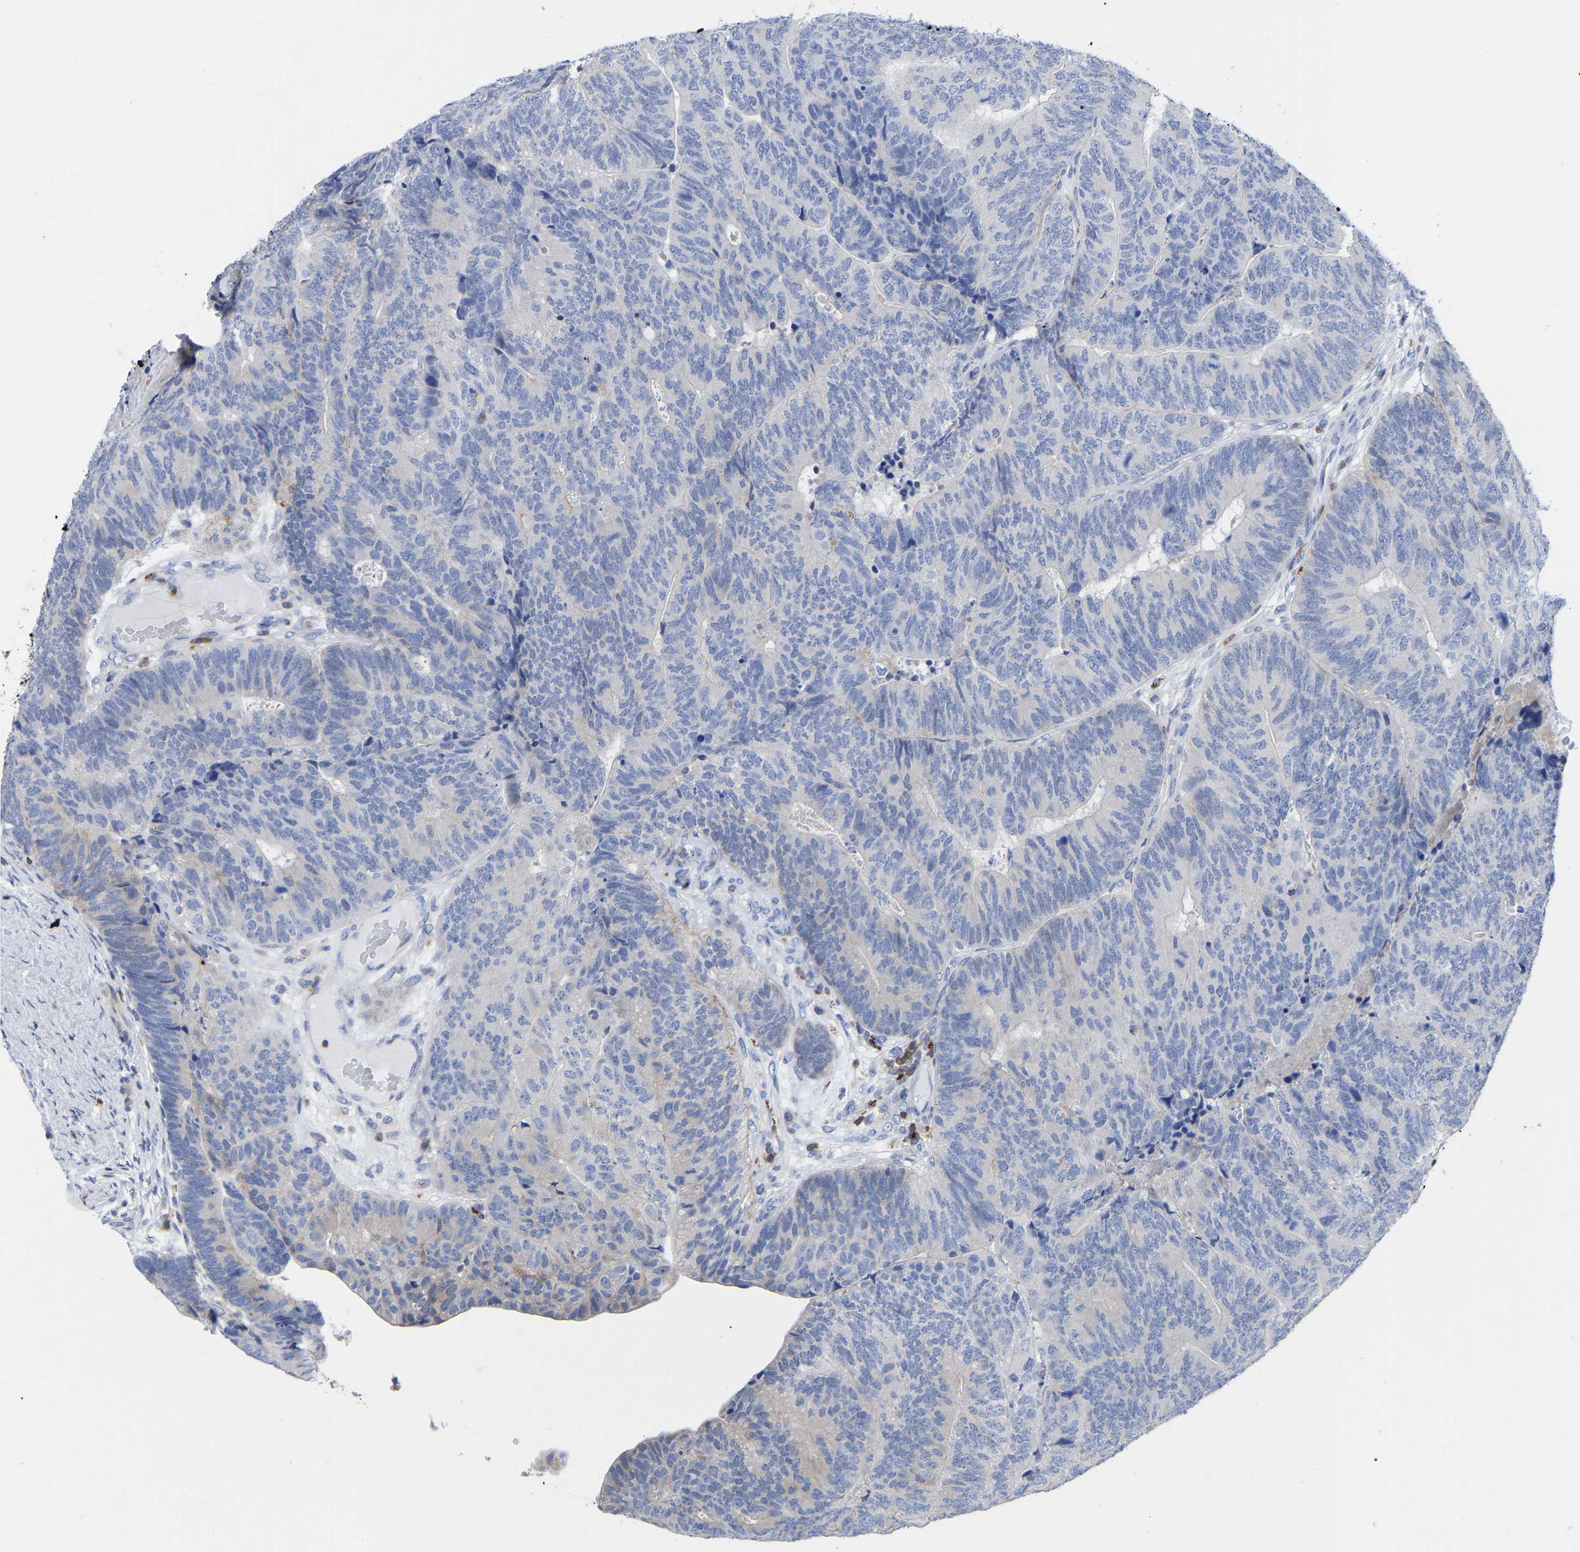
{"staining": {"intensity": "negative", "quantity": "none", "location": "none"}, "tissue": "colorectal cancer", "cell_type": "Tumor cells", "image_type": "cancer", "snomed": [{"axis": "morphology", "description": "Normal tissue, NOS"}, {"axis": "morphology", "description": "Adenocarcinoma, NOS"}, {"axis": "topography", "description": "Rectum"}], "caption": "Colorectal cancer was stained to show a protein in brown. There is no significant staining in tumor cells. (Brightfield microscopy of DAB IHC at high magnification).", "gene": "PTPN7", "patient": {"sex": "female", "age": 66}}